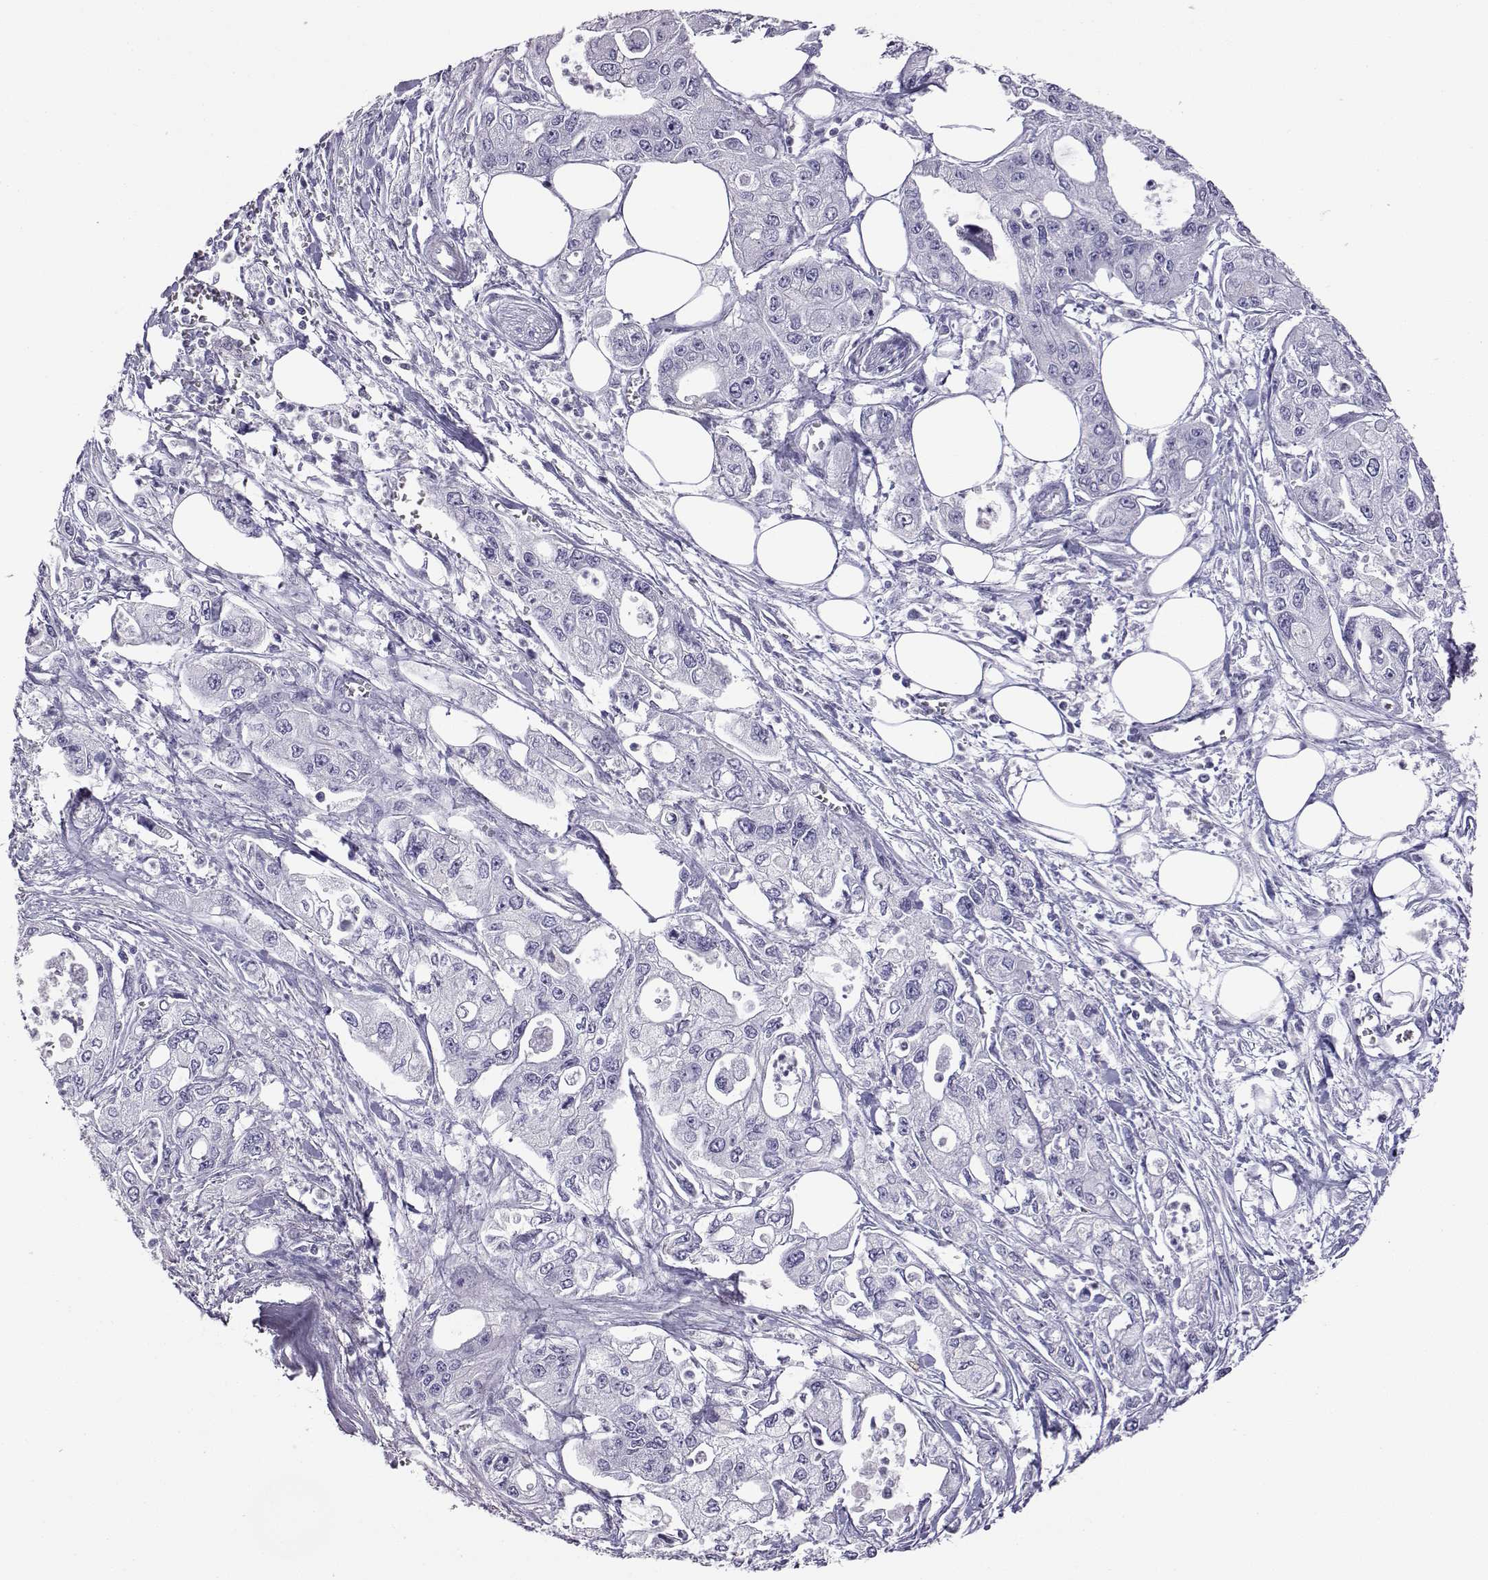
{"staining": {"intensity": "negative", "quantity": "none", "location": "none"}, "tissue": "pancreatic cancer", "cell_type": "Tumor cells", "image_type": "cancer", "snomed": [{"axis": "morphology", "description": "Adenocarcinoma, NOS"}, {"axis": "topography", "description": "Pancreas"}], "caption": "High magnification brightfield microscopy of pancreatic cancer (adenocarcinoma) stained with DAB (brown) and counterstained with hematoxylin (blue): tumor cells show no significant expression.", "gene": "AKR1B1", "patient": {"sex": "male", "age": 70}}